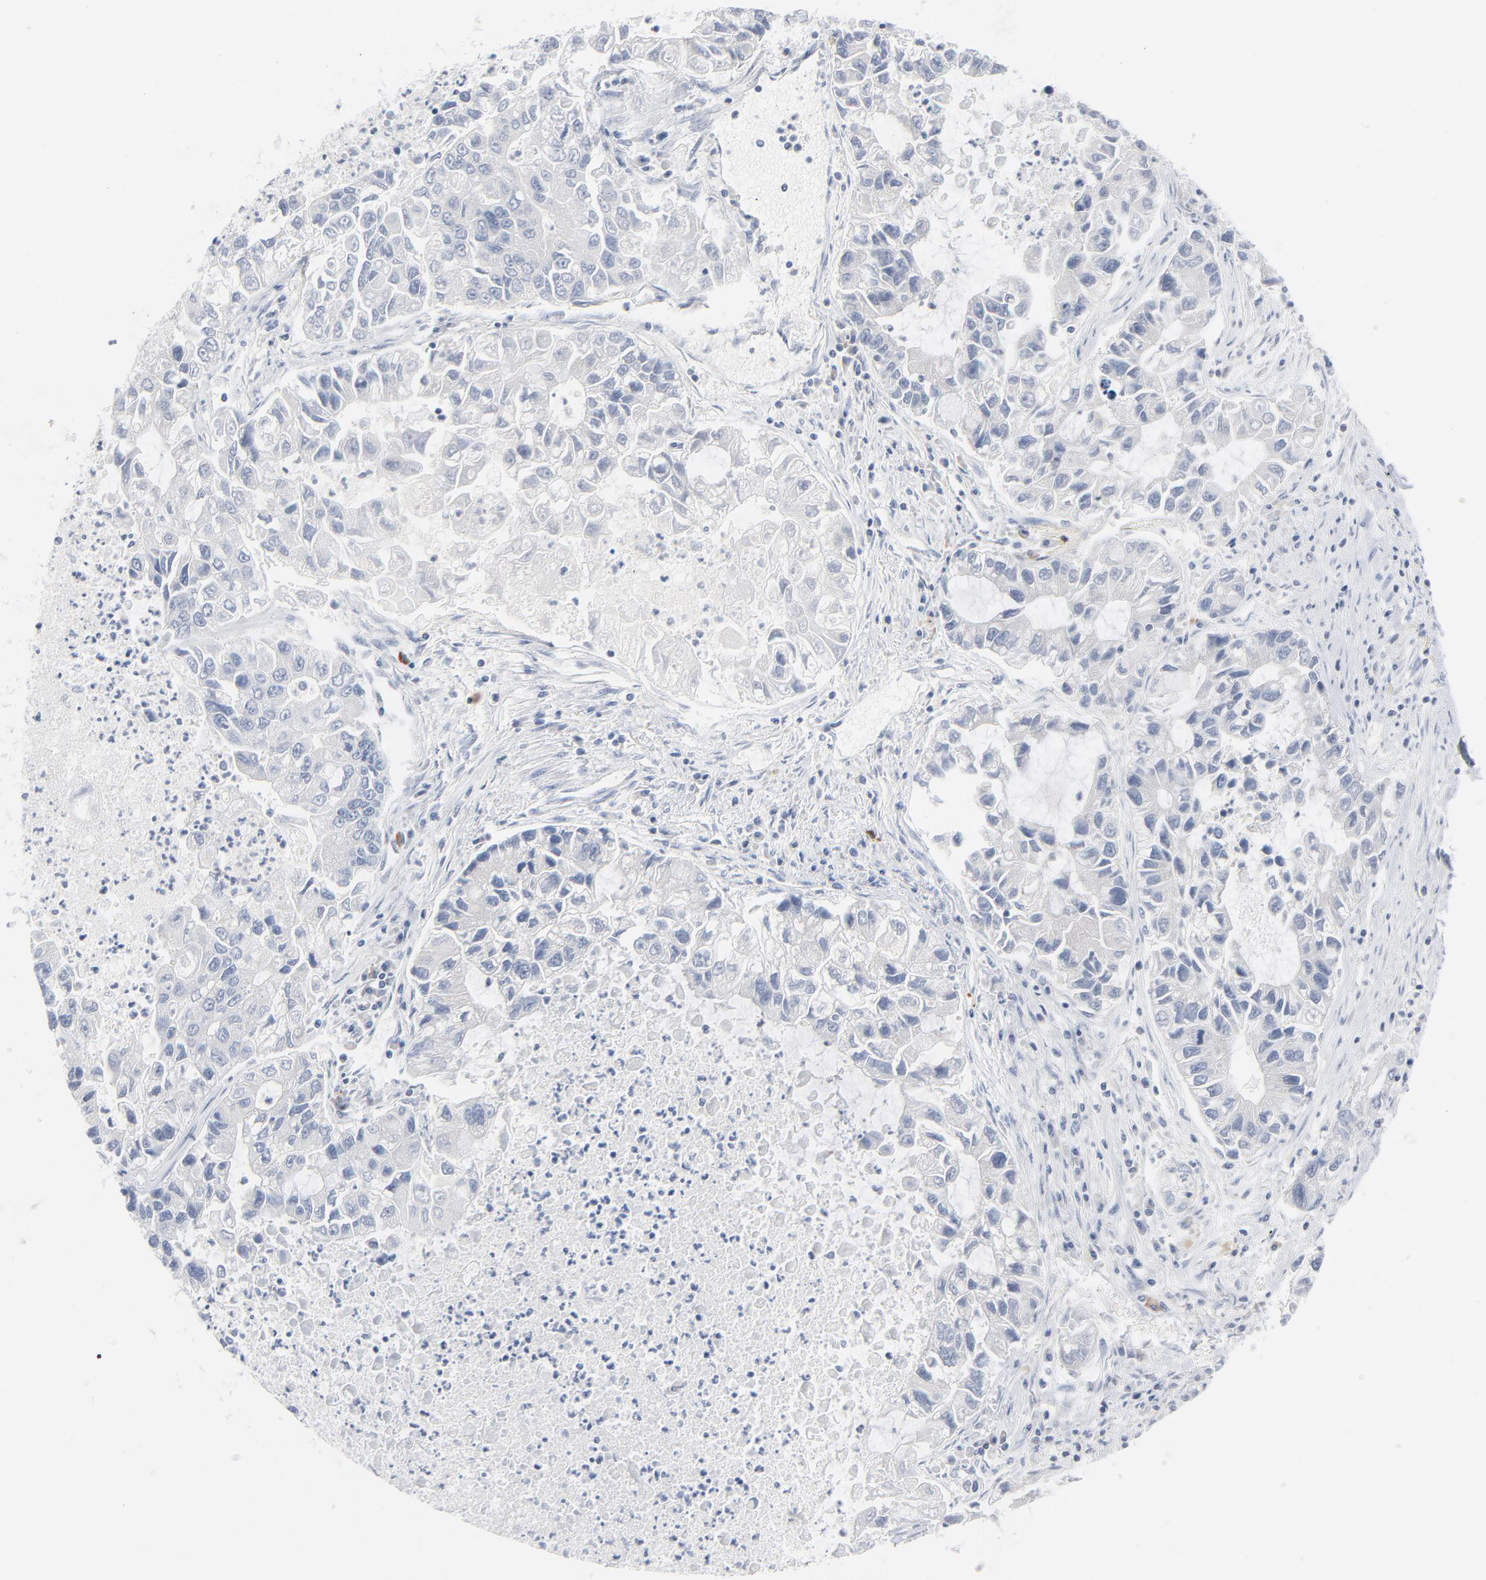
{"staining": {"intensity": "negative", "quantity": "none", "location": "none"}, "tissue": "lung cancer", "cell_type": "Tumor cells", "image_type": "cancer", "snomed": [{"axis": "morphology", "description": "Adenocarcinoma, NOS"}, {"axis": "topography", "description": "Lung"}], "caption": "Immunohistochemical staining of human lung cancer (adenocarcinoma) reveals no significant staining in tumor cells. (Immunohistochemistry (ihc), brightfield microscopy, high magnification).", "gene": "PTK2B", "patient": {"sex": "female", "age": 51}}